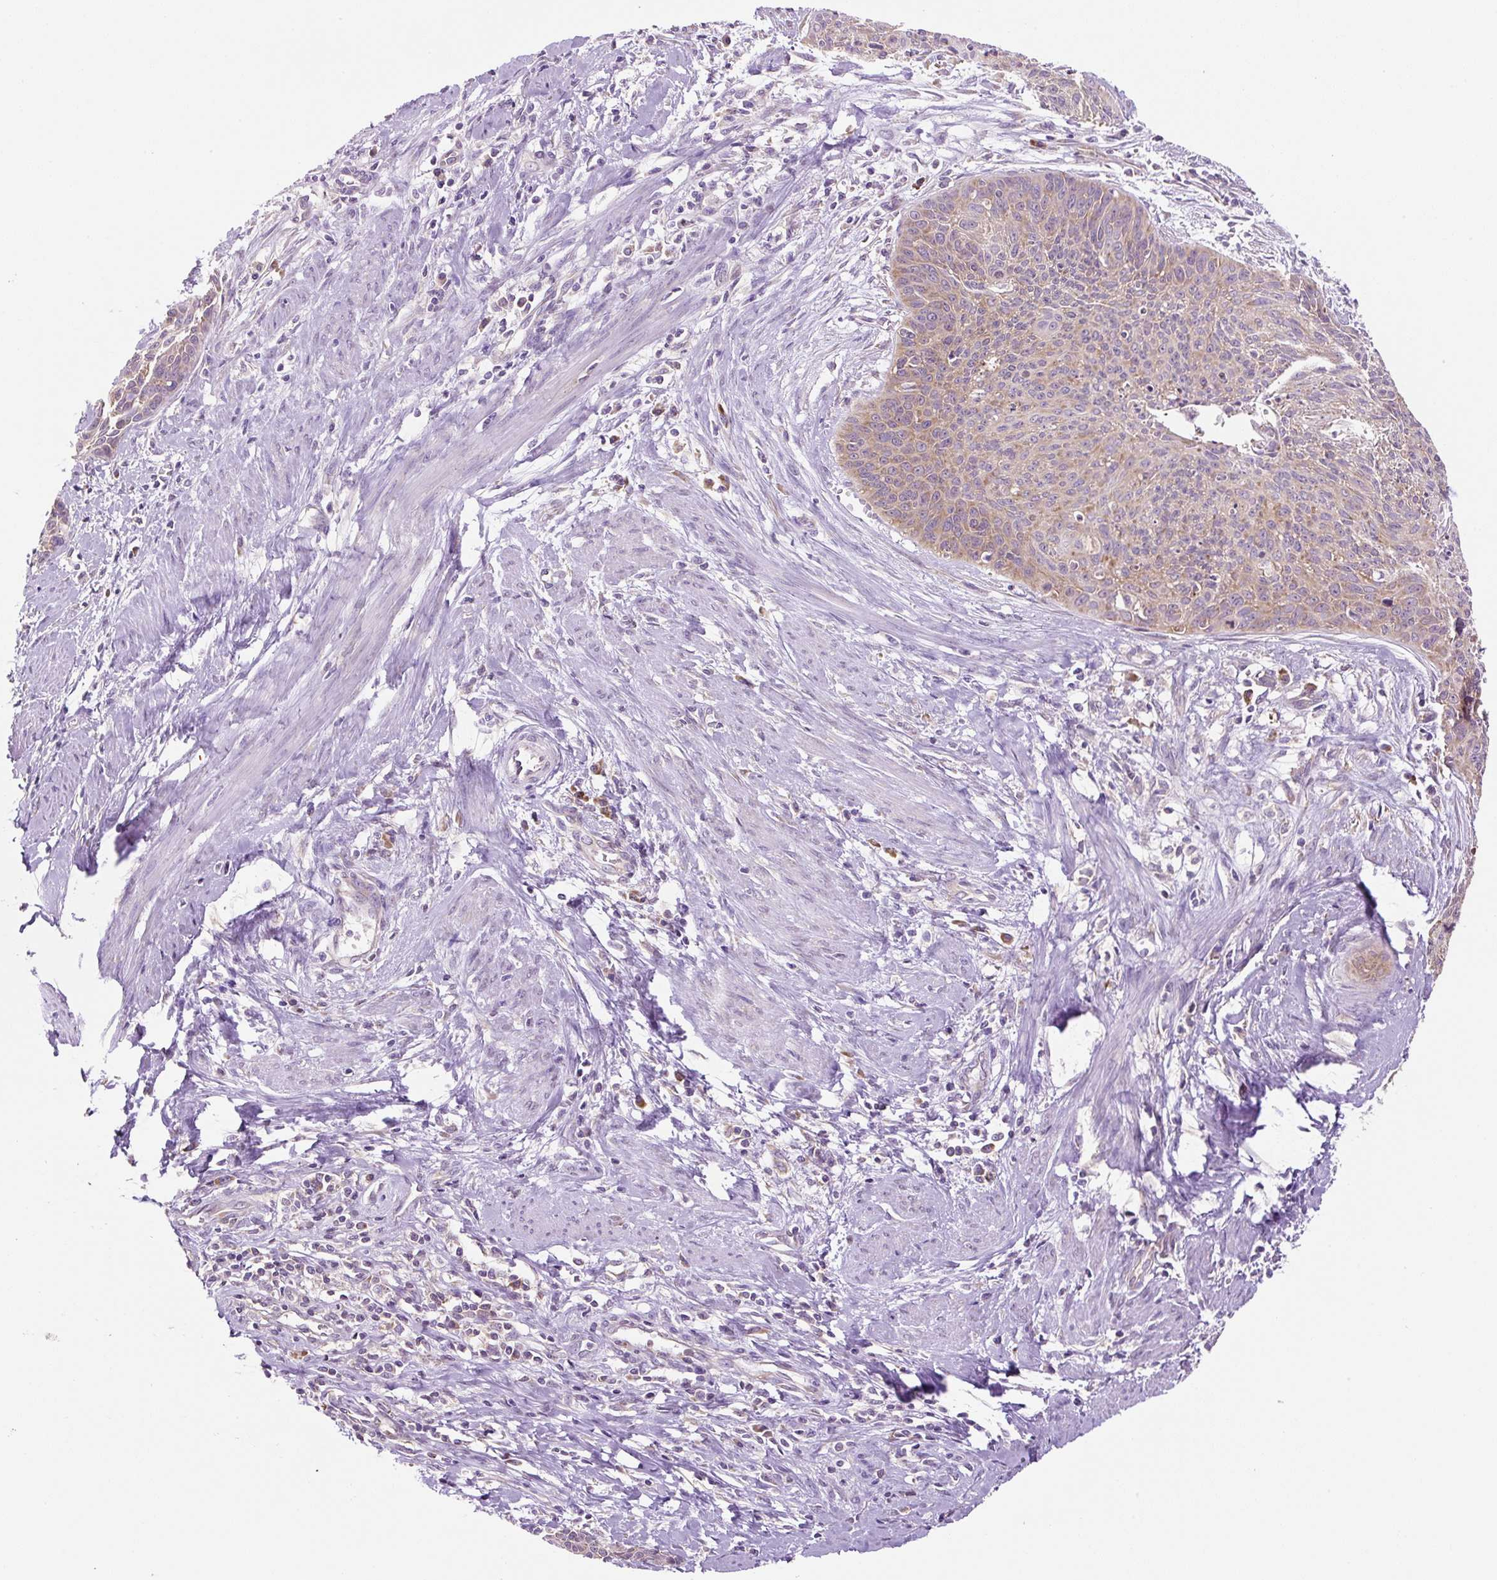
{"staining": {"intensity": "weak", "quantity": "25%-75%", "location": "cytoplasmic/membranous"}, "tissue": "cervical cancer", "cell_type": "Tumor cells", "image_type": "cancer", "snomed": [{"axis": "morphology", "description": "Squamous cell carcinoma, NOS"}, {"axis": "topography", "description": "Cervix"}], "caption": "Protein staining reveals weak cytoplasmic/membranous staining in approximately 25%-75% of tumor cells in cervical cancer. (DAB IHC with brightfield microscopy, high magnification).", "gene": "RPS23", "patient": {"sex": "female", "age": 55}}